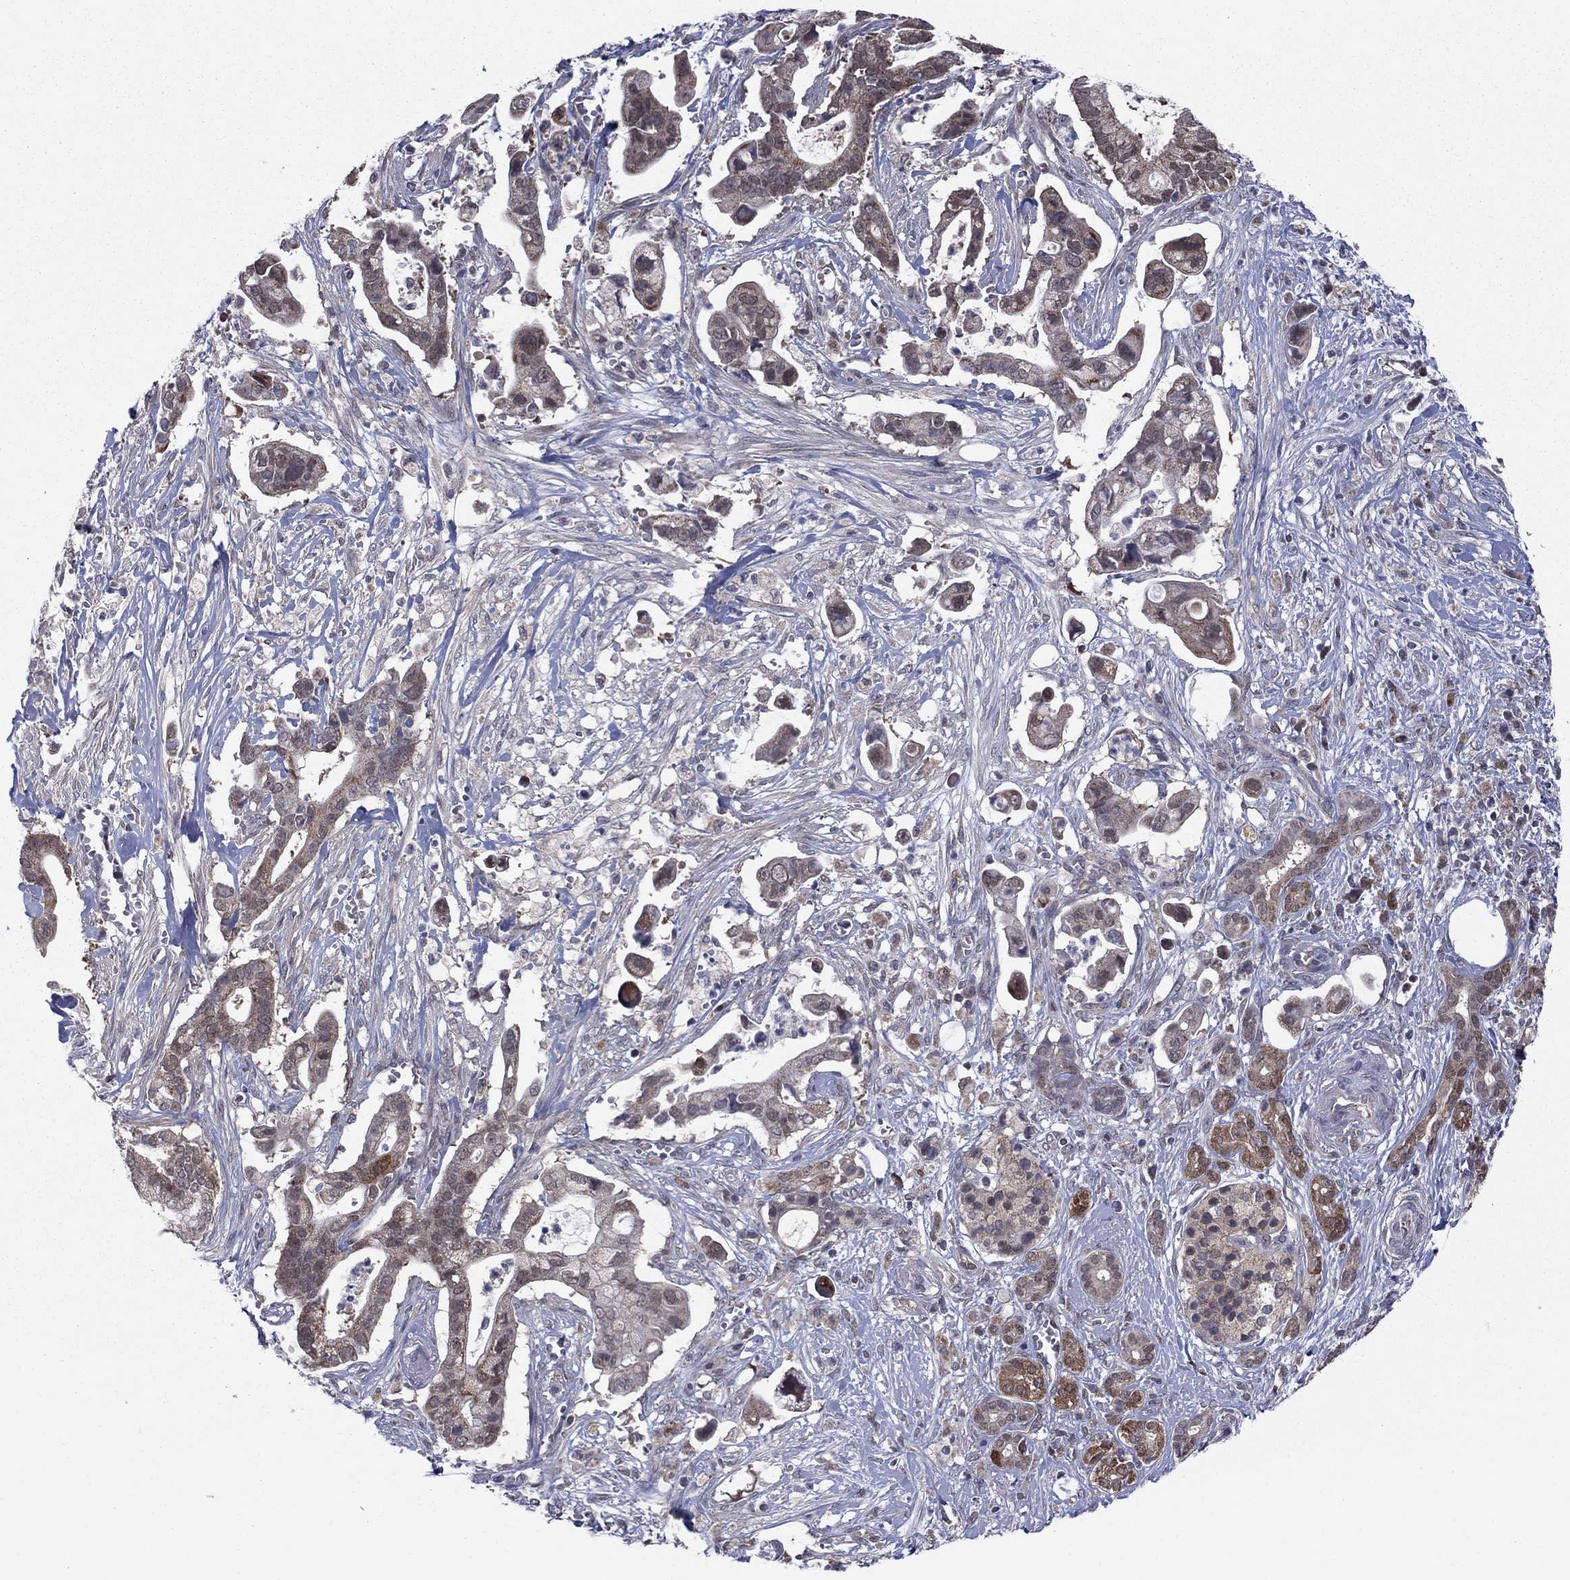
{"staining": {"intensity": "weak", "quantity": "<25%", "location": "cytoplasmic/membranous"}, "tissue": "pancreatic cancer", "cell_type": "Tumor cells", "image_type": "cancer", "snomed": [{"axis": "morphology", "description": "Adenocarcinoma, NOS"}, {"axis": "topography", "description": "Pancreas"}], "caption": "IHC of human pancreatic adenocarcinoma reveals no staining in tumor cells.", "gene": "GRHPR", "patient": {"sex": "male", "age": 61}}